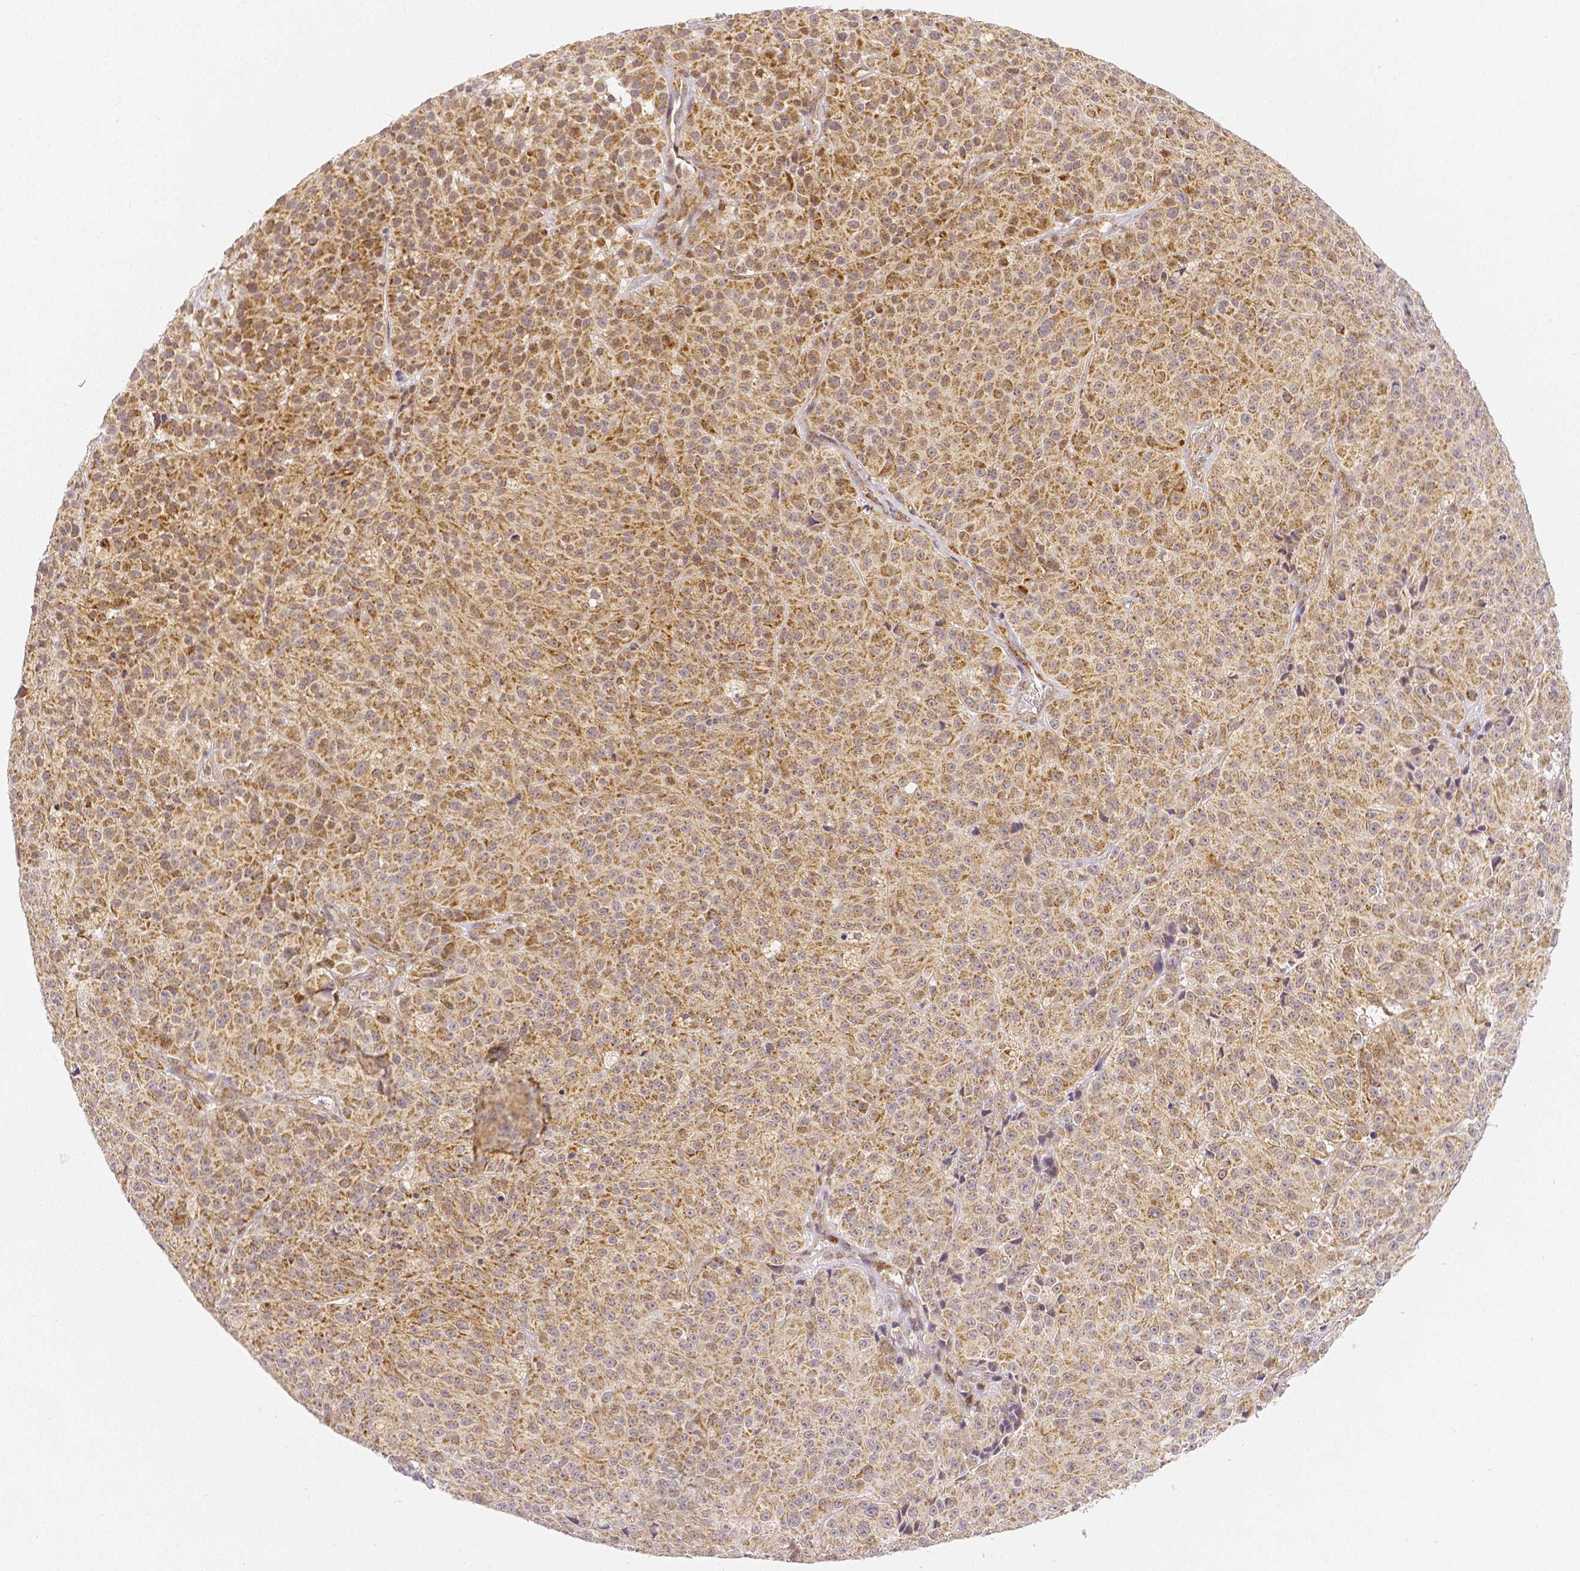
{"staining": {"intensity": "moderate", "quantity": "25%-75%", "location": "cytoplasmic/membranous,nuclear"}, "tissue": "melanoma", "cell_type": "Tumor cells", "image_type": "cancer", "snomed": [{"axis": "morphology", "description": "Malignant melanoma, NOS"}, {"axis": "topography", "description": "Skin"}], "caption": "High-magnification brightfield microscopy of melanoma stained with DAB (3,3'-diaminobenzidine) (brown) and counterstained with hematoxylin (blue). tumor cells exhibit moderate cytoplasmic/membranous and nuclear staining is seen in approximately25%-75% of cells. (Stains: DAB (3,3'-diaminobenzidine) in brown, nuclei in blue, Microscopy: brightfield microscopy at high magnification).", "gene": "RHOT1", "patient": {"sex": "female", "age": 58}}